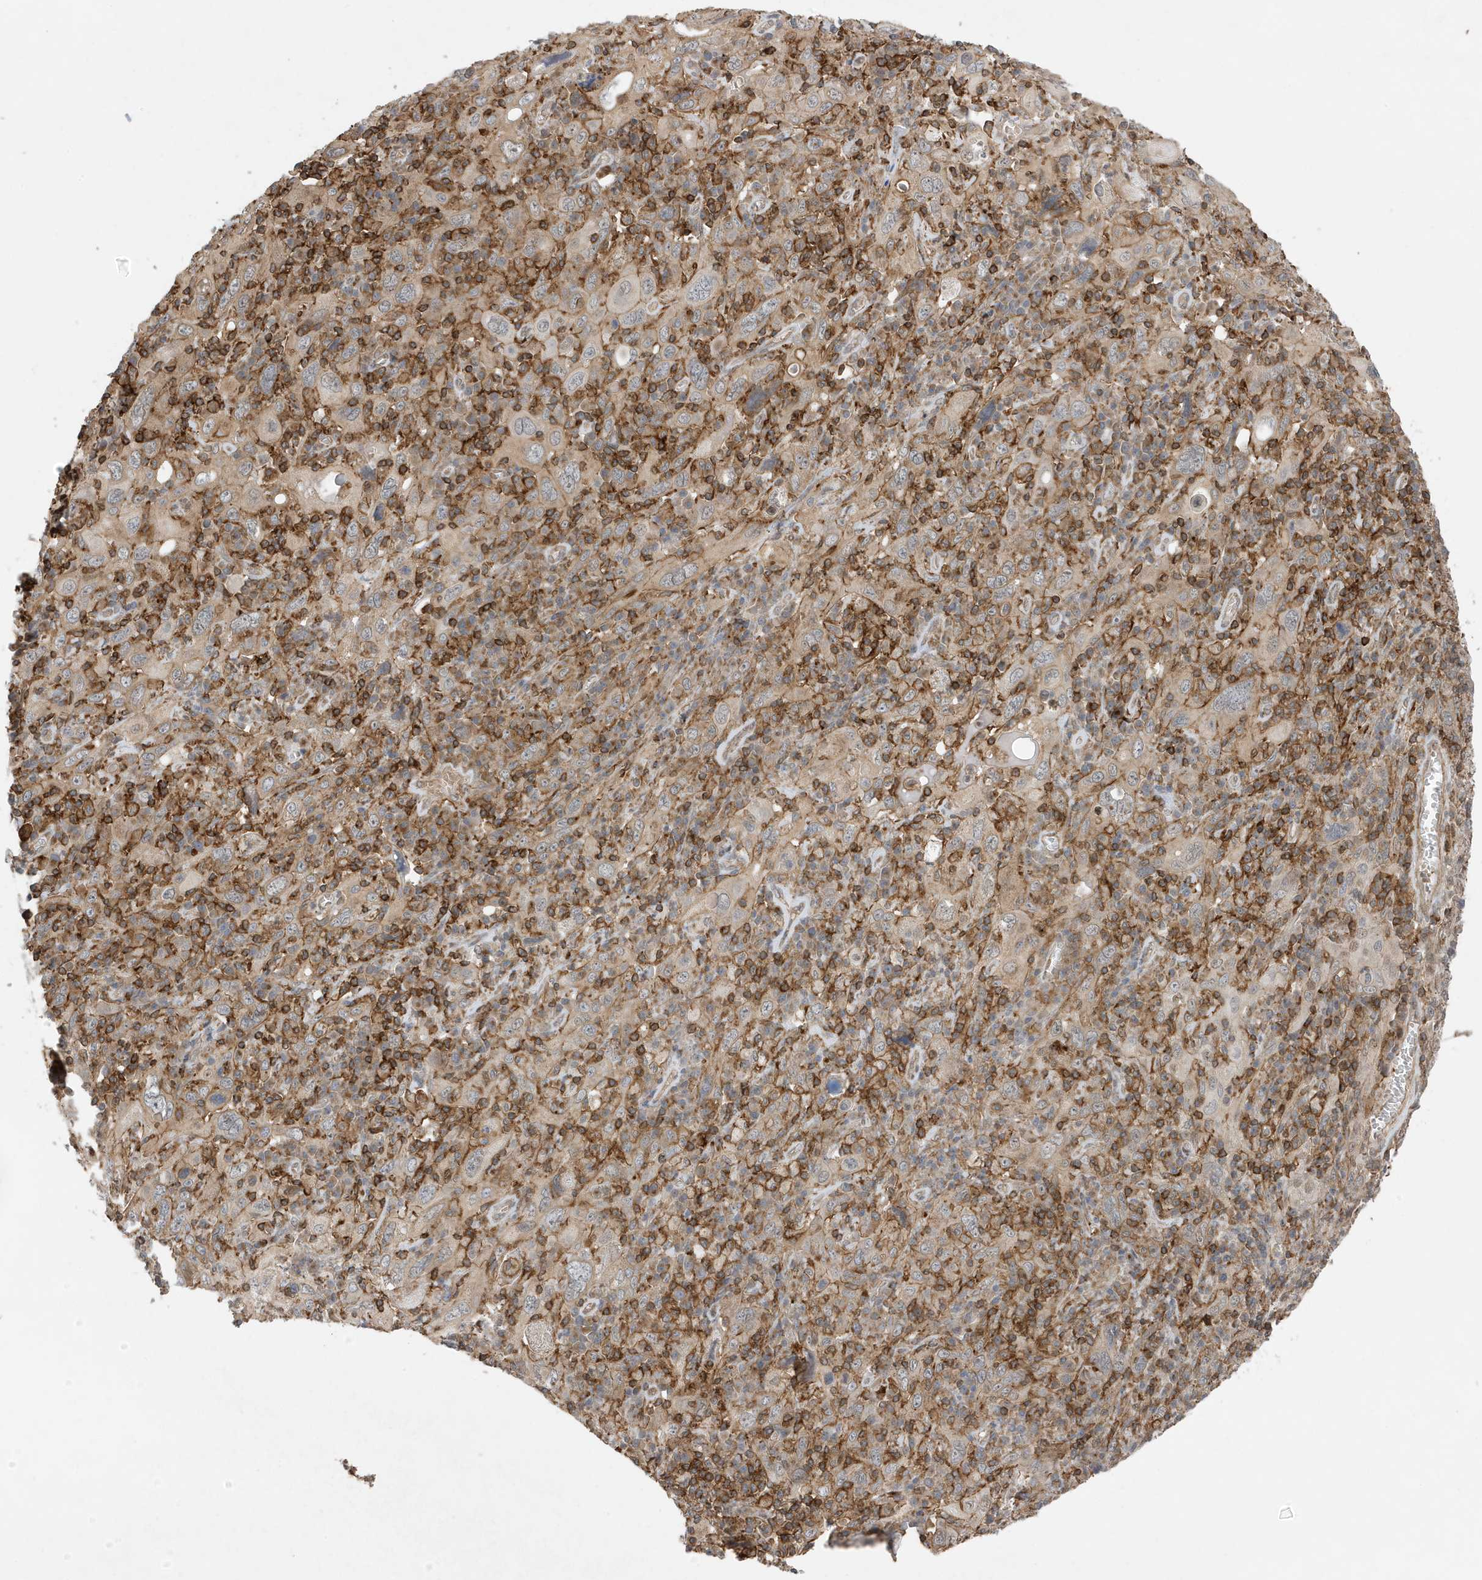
{"staining": {"intensity": "weak", "quantity": "25%-75%", "location": "cytoplasmic/membranous"}, "tissue": "cervical cancer", "cell_type": "Tumor cells", "image_type": "cancer", "snomed": [{"axis": "morphology", "description": "Squamous cell carcinoma, NOS"}, {"axis": "topography", "description": "Cervix"}], "caption": "The photomicrograph exhibits immunohistochemical staining of cervical cancer (squamous cell carcinoma). There is weak cytoplasmic/membranous staining is appreciated in about 25%-75% of tumor cells.", "gene": "TATDN3", "patient": {"sex": "female", "age": 46}}